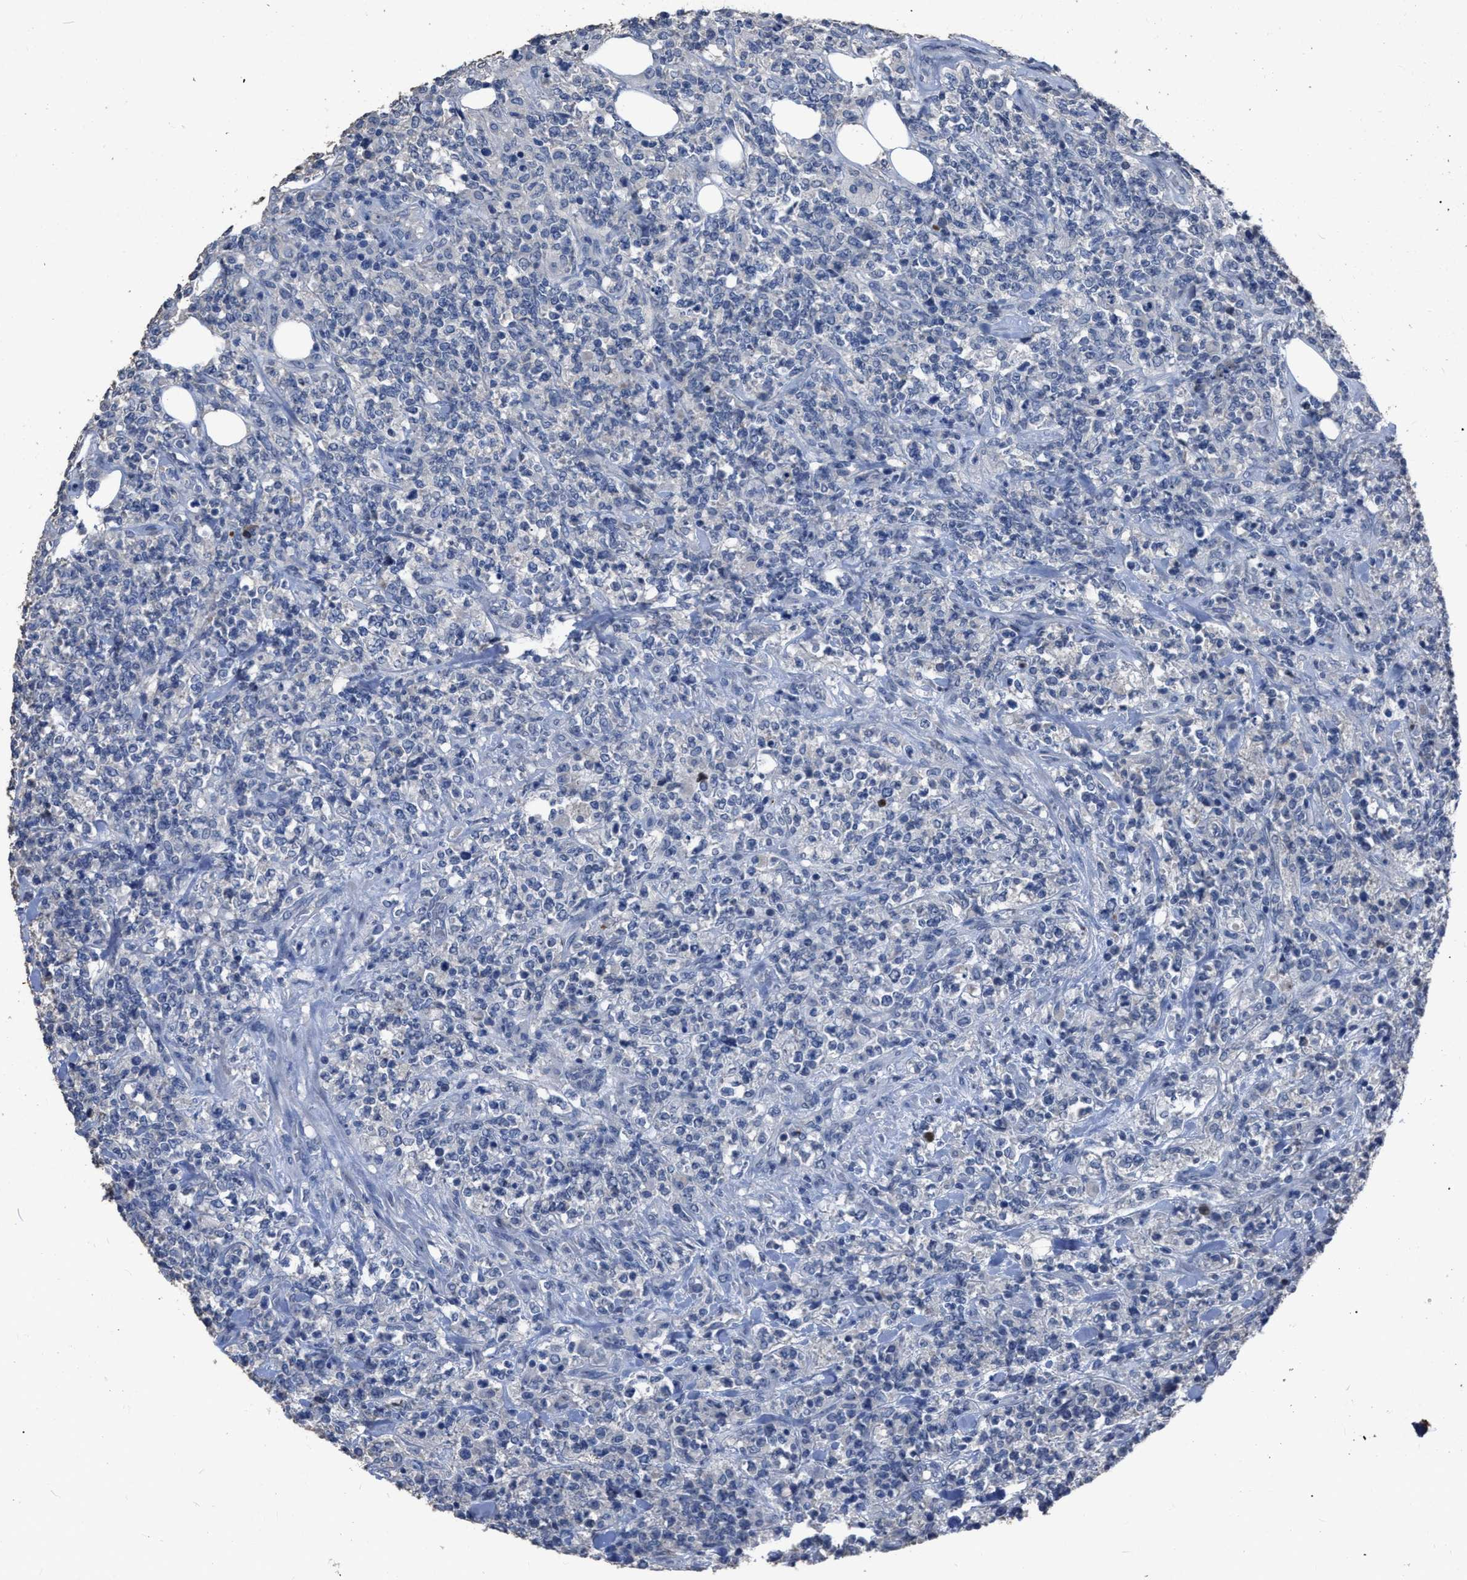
{"staining": {"intensity": "negative", "quantity": "none", "location": "none"}, "tissue": "lymphoma", "cell_type": "Tumor cells", "image_type": "cancer", "snomed": [{"axis": "morphology", "description": "Malignant lymphoma, non-Hodgkin's type, High grade"}, {"axis": "topography", "description": "Soft tissue"}], "caption": "Tumor cells show no significant protein staining in malignant lymphoma, non-Hodgkin's type (high-grade).", "gene": "HABP2", "patient": {"sex": "male", "age": 18}}